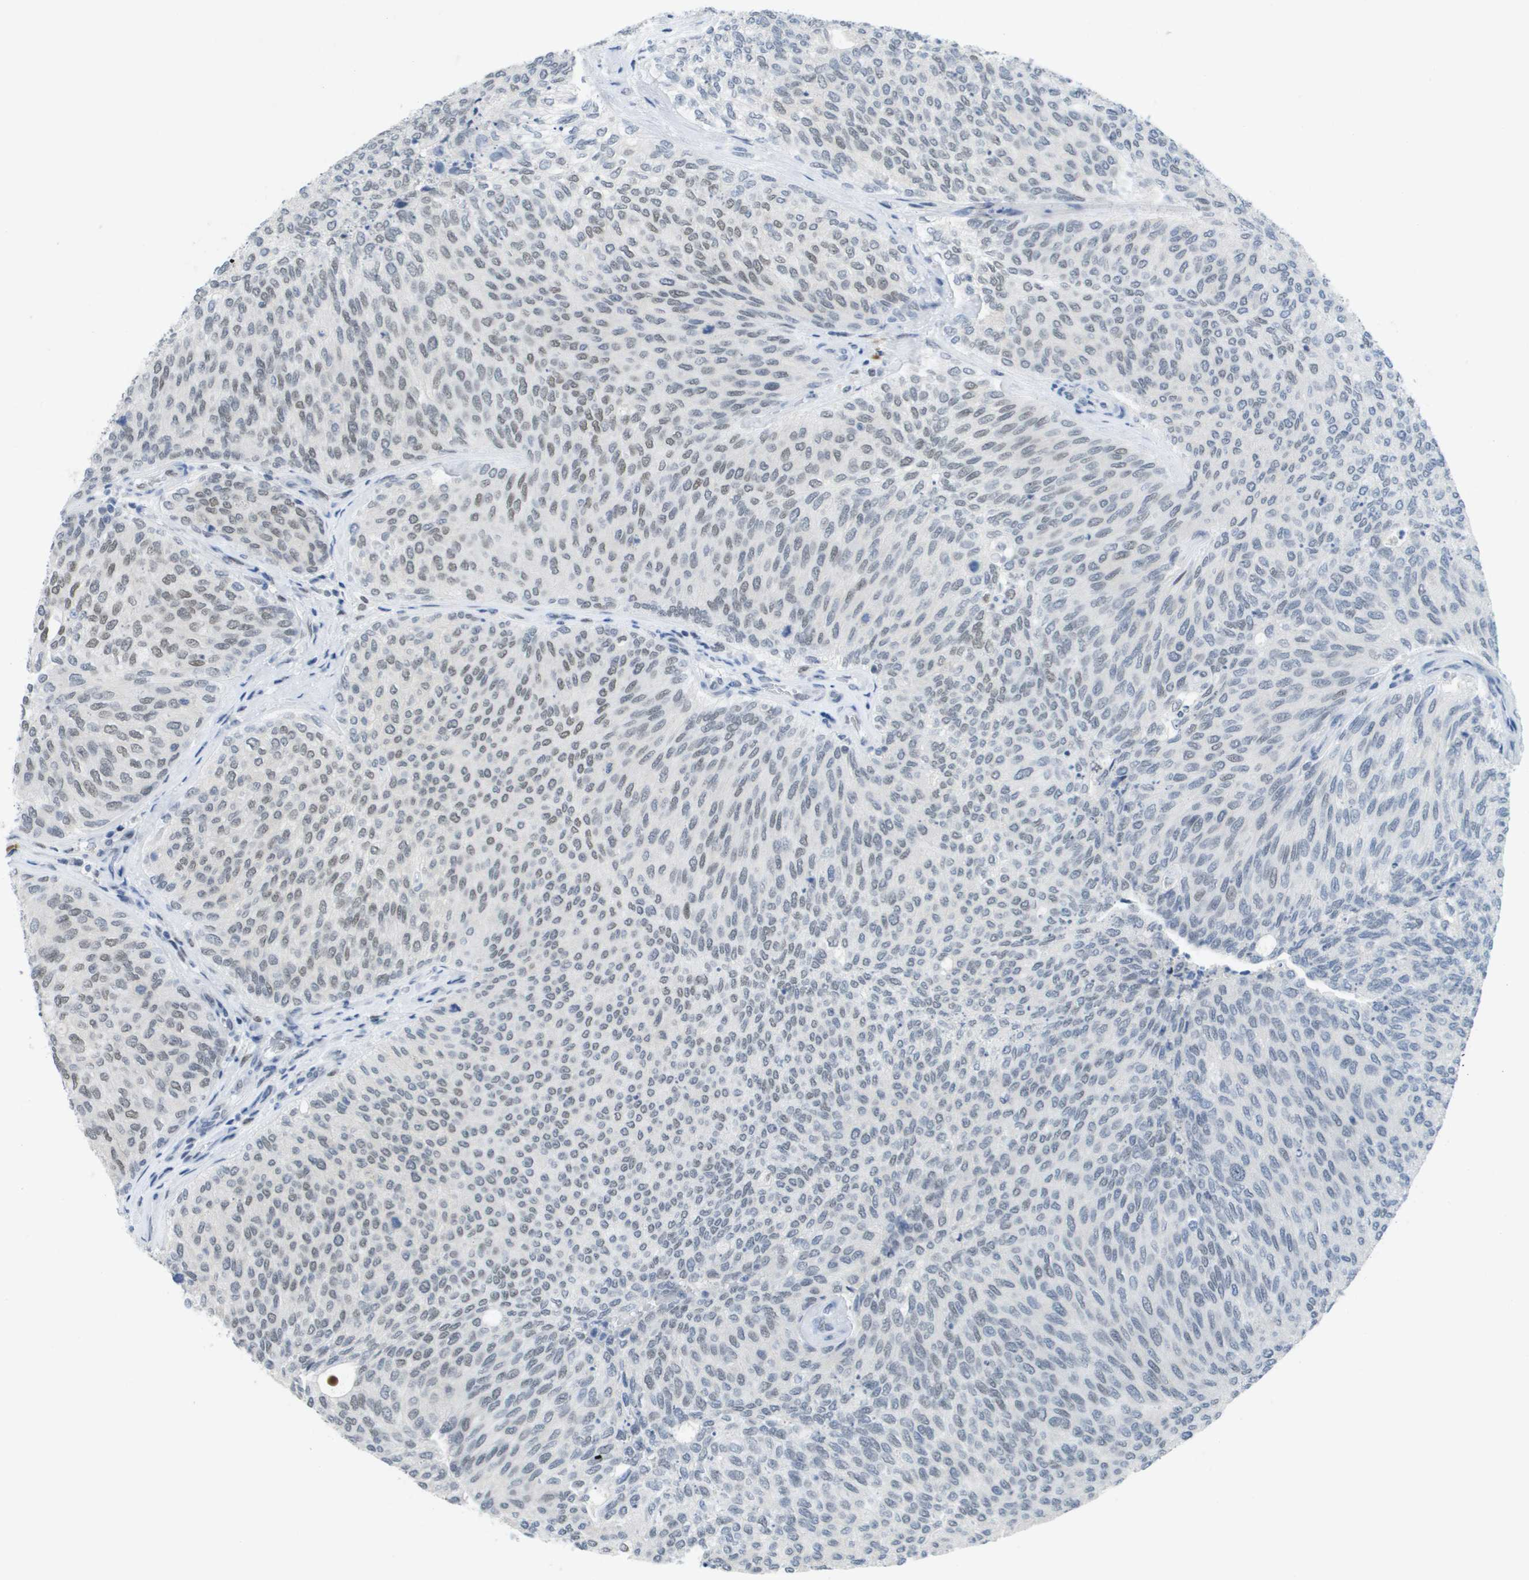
{"staining": {"intensity": "weak", "quantity": "<25%", "location": "nuclear"}, "tissue": "urothelial cancer", "cell_type": "Tumor cells", "image_type": "cancer", "snomed": [{"axis": "morphology", "description": "Urothelial carcinoma, Low grade"}, {"axis": "topography", "description": "Urinary bladder"}], "caption": "A histopathology image of urothelial cancer stained for a protein displays no brown staining in tumor cells. (Brightfield microscopy of DAB (3,3'-diaminobenzidine) IHC at high magnification).", "gene": "TP53RK", "patient": {"sex": "female", "age": 79}}